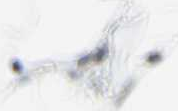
{"staining": {"intensity": "negative", "quantity": "none", "location": "none"}, "tissue": "adipose tissue", "cell_type": "Adipocytes", "image_type": "normal", "snomed": [{"axis": "morphology", "description": "Normal tissue, NOS"}, {"axis": "morphology", "description": "Duct carcinoma"}, {"axis": "topography", "description": "Breast"}, {"axis": "topography", "description": "Adipose tissue"}], "caption": "This is a image of immunohistochemistry staining of benign adipose tissue, which shows no positivity in adipocytes. (Brightfield microscopy of DAB (3,3'-diaminobenzidine) immunohistochemistry at high magnification).", "gene": "SNUPN", "patient": {"sex": "female", "age": 37}}